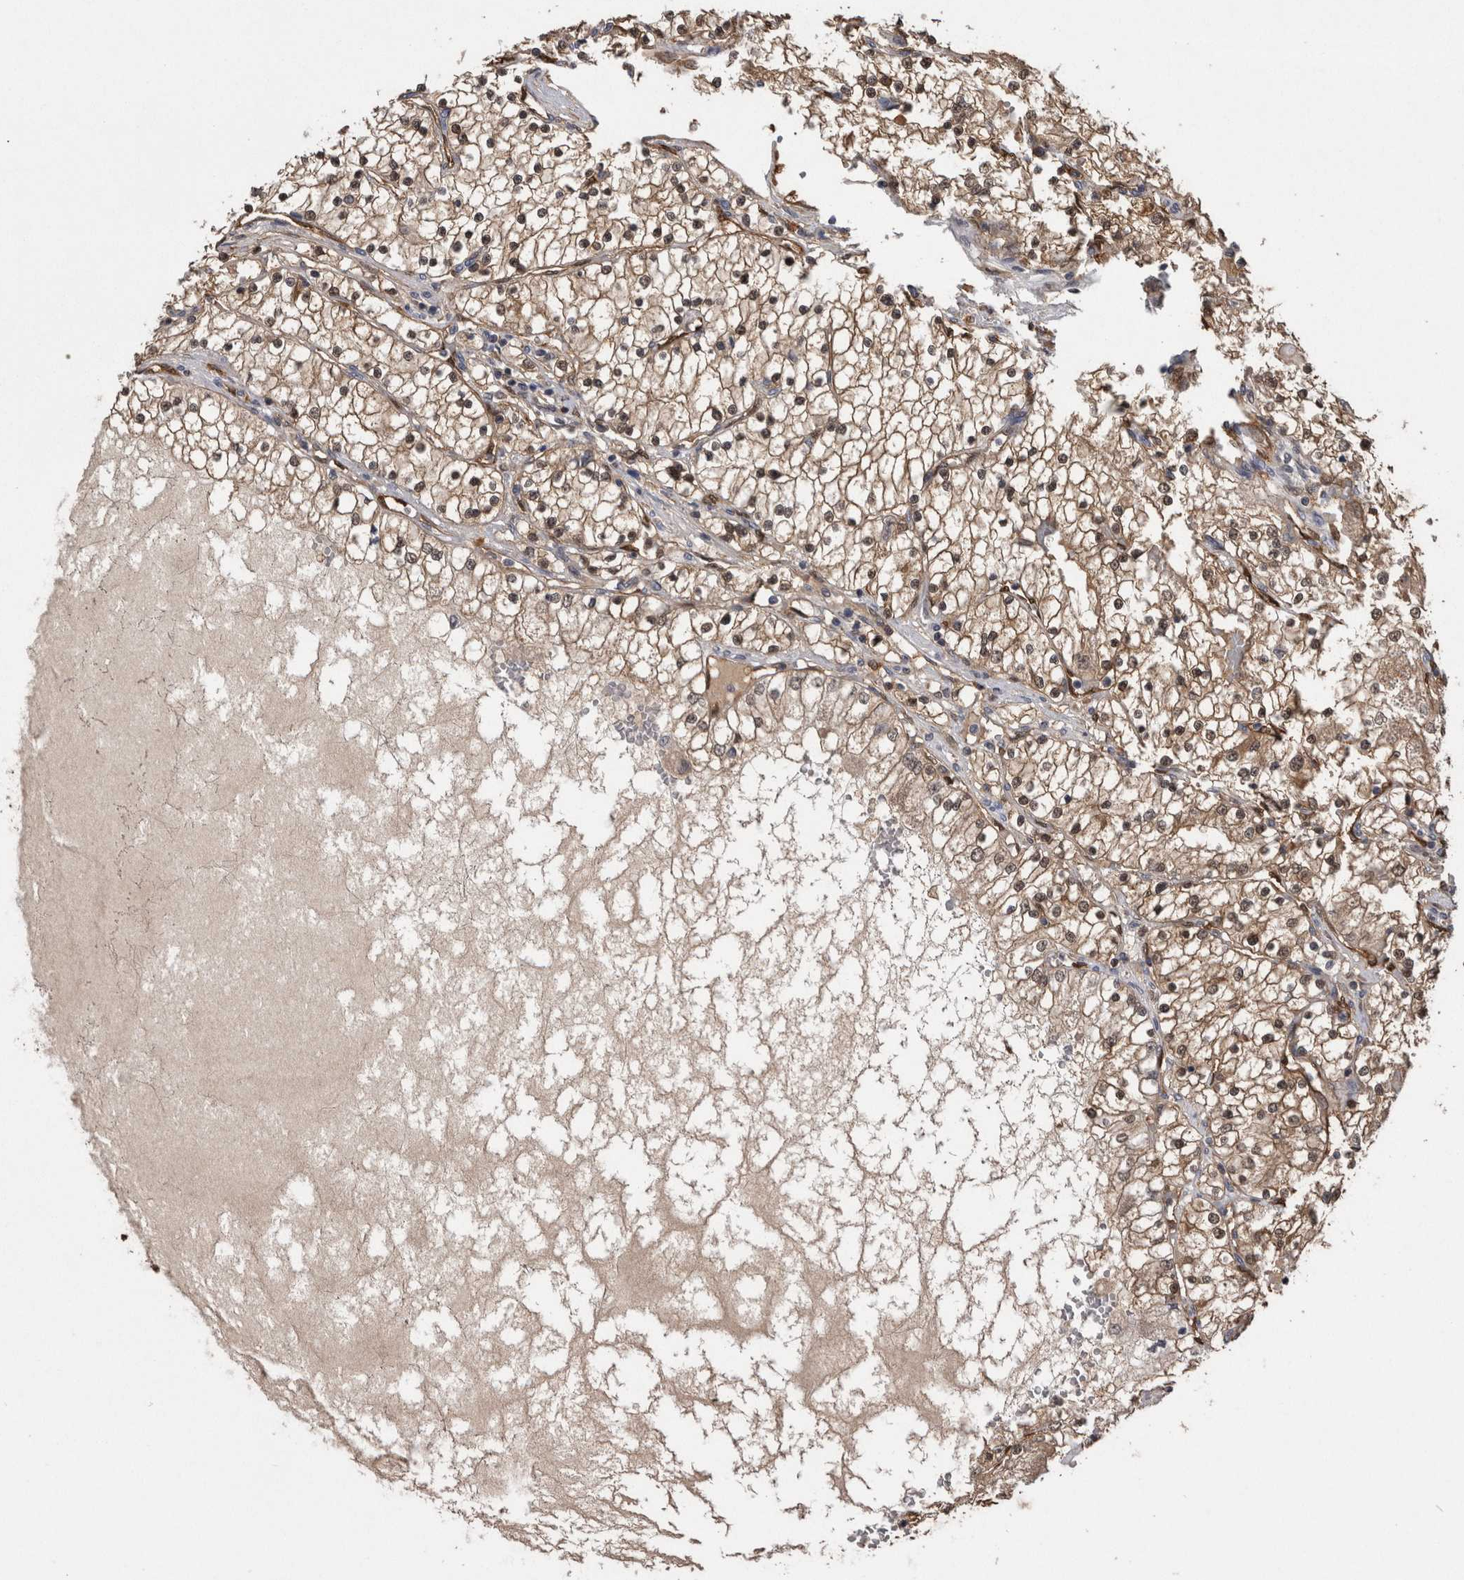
{"staining": {"intensity": "weak", "quantity": ">75%", "location": "cytoplasmic/membranous,nuclear"}, "tissue": "renal cancer", "cell_type": "Tumor cells", "image_type": "cancer", "snomed": [{"axis": "morphology", "description": "Adenocarcinoma, NOS"}, {"axis": "topography", "description": "Kidney"}], "caption": "The photomicrograph displays immunohistochemical staining of renal cancer (adenocarcinoma). There is weak cytoplasmic/membranous and nuclear staining is present in about >75% of tumor cells.", "gene": "LXN", "patient": {"sex": "male", "age": 68}}